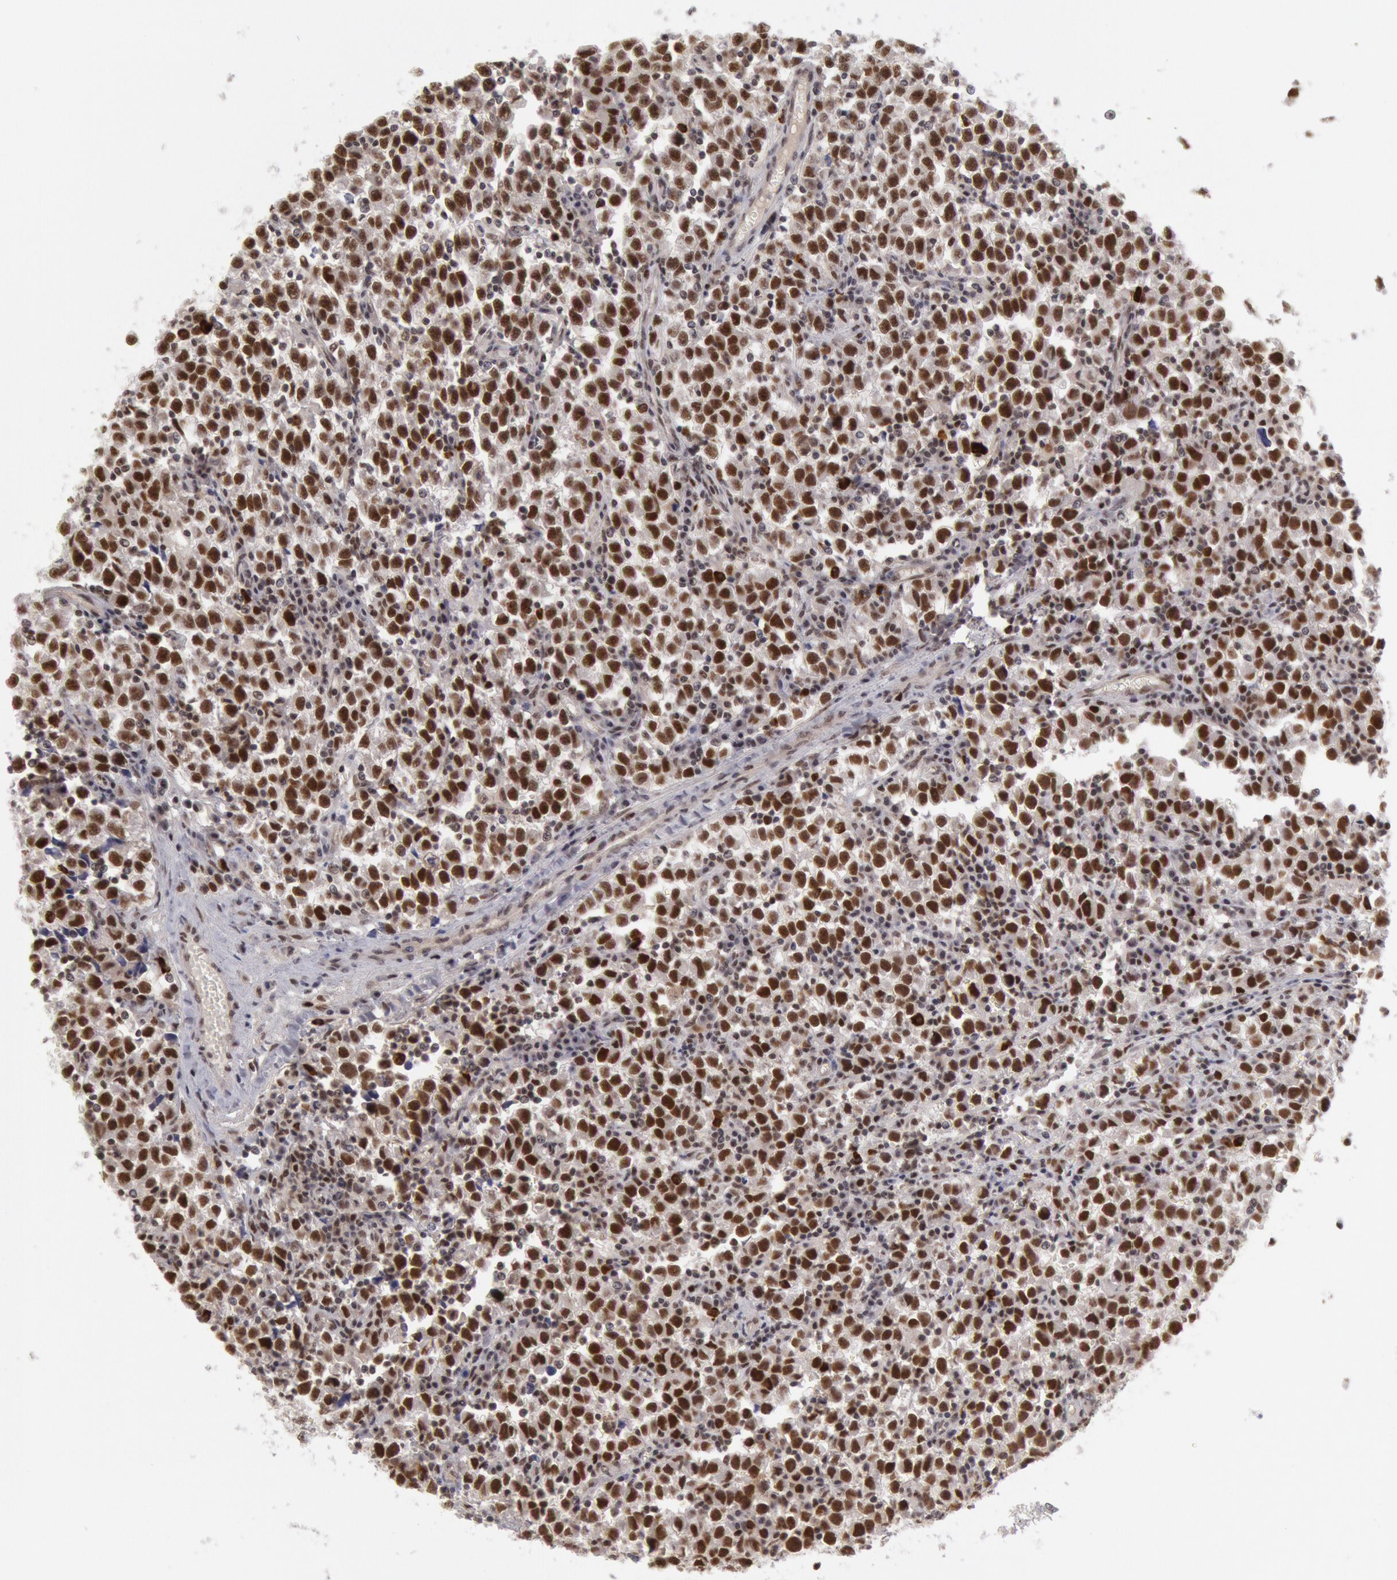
{"staining": {"intensity": "moderate", "quantity": ">75%", "location": "nuclear"}, "tissue": "testis cancer", "cell_type": "Tumor cells", "image_type": "cancer", "snomed": [{"axis": "morphology", "description": "Seminoma, NOS"}, {"axis": "topography", "description": "Testis"}], "caption": "Tumor cells exhibit moderate nuclear staining in about >75% of cells in testis seminoma.", "gene": "PPP4R3B", "patient": {"sex": "male", "age": 35}}